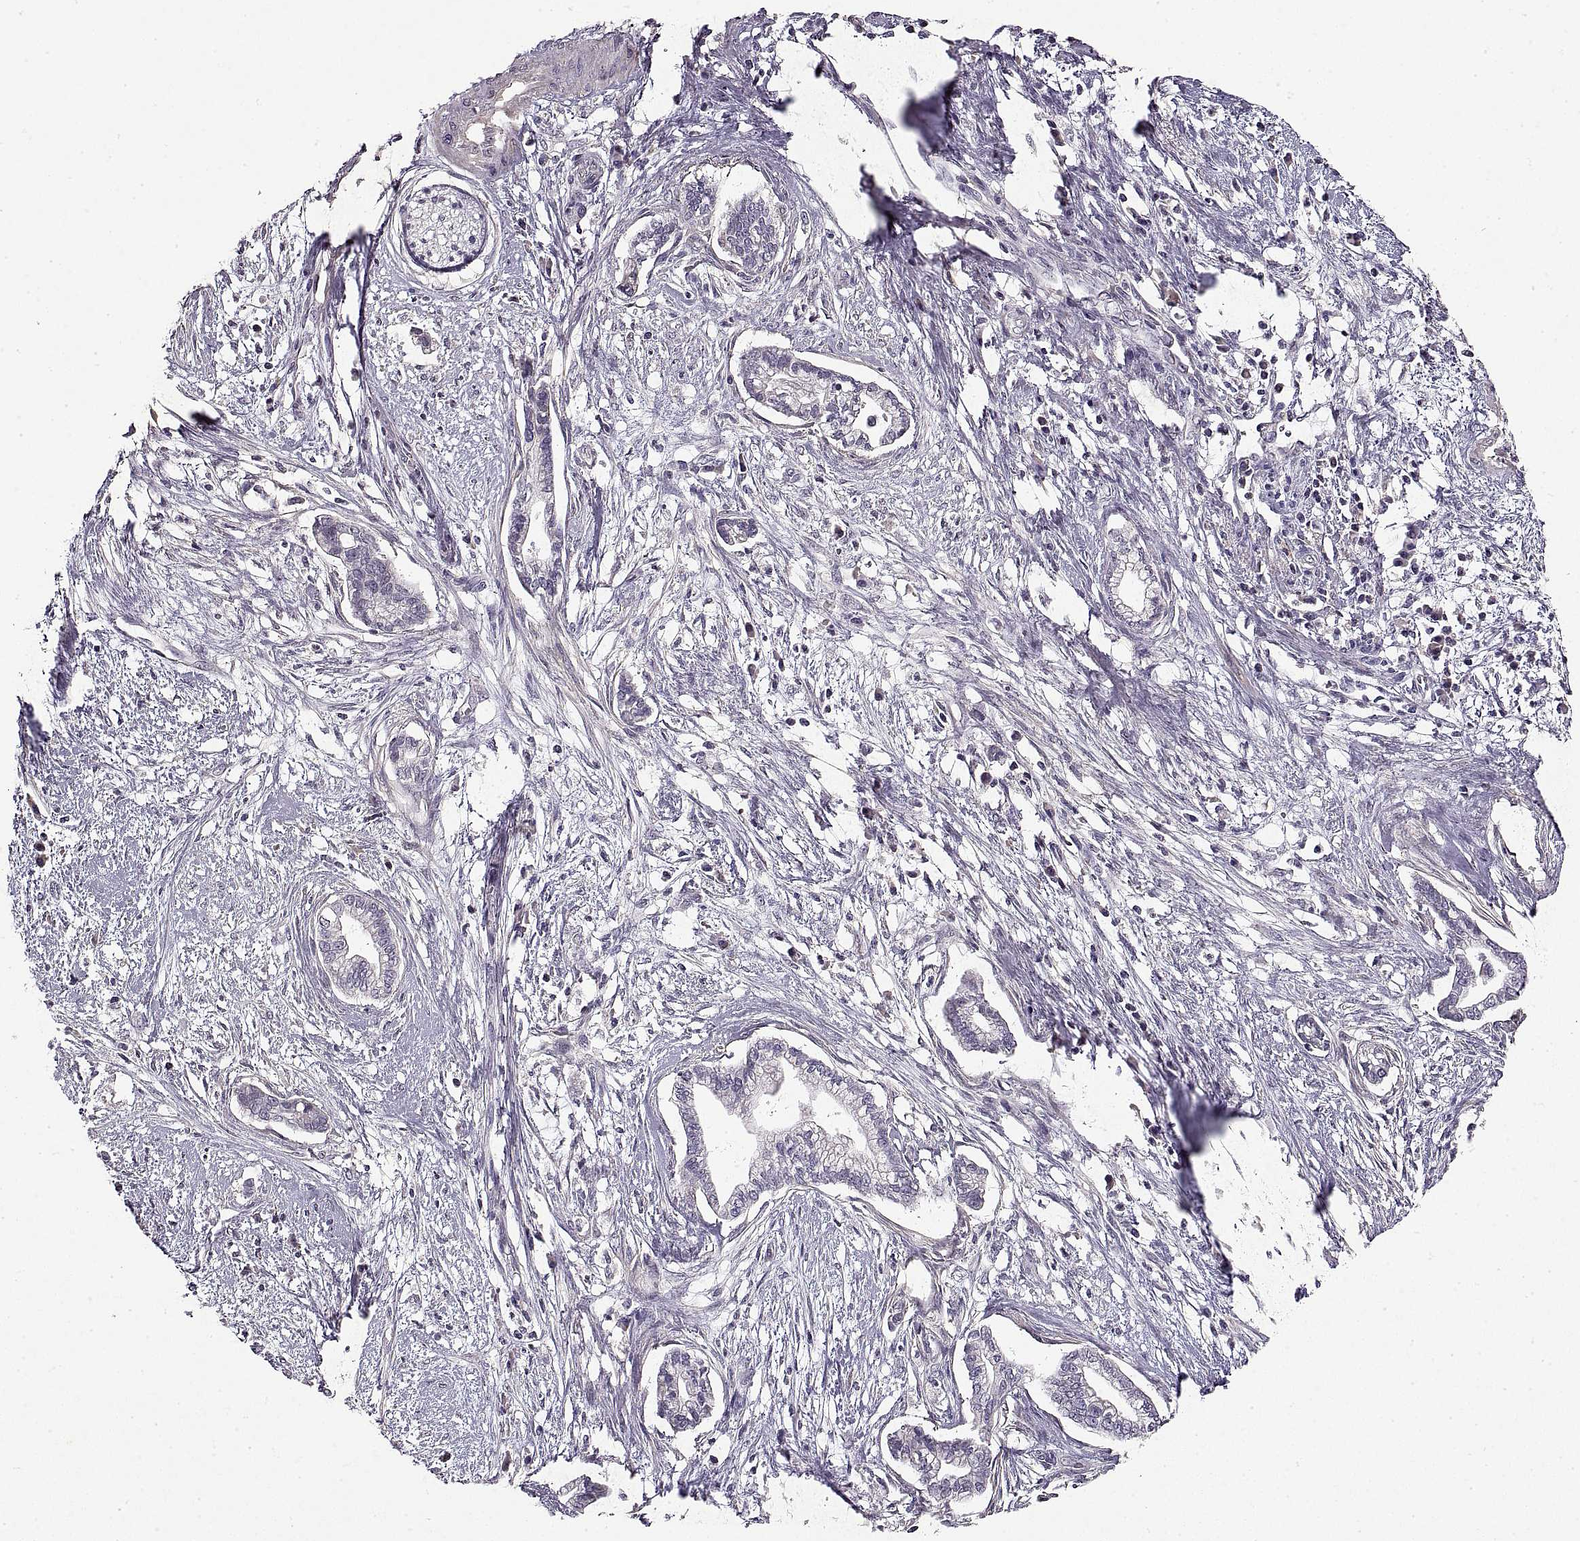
{"staining": {"intensity": "negative", "quantity": "none", "location": "none"}, "tissue": "cervical cancer", "cell_type": "Tumor cells", "image_type": "cancer", "snomed": [{"axis": "morphology", "description": "Adenocarcinoma, NOS"}, {"axis": "topography", "description": "Cervix"}], "caption": "This is an immunohistochemistry photomicrograph of human adenocarcinoma (cervical). There is no staining in tumor cells.", "gene": "ADAM11", "patient": {"sex": "female", "age": 62}}